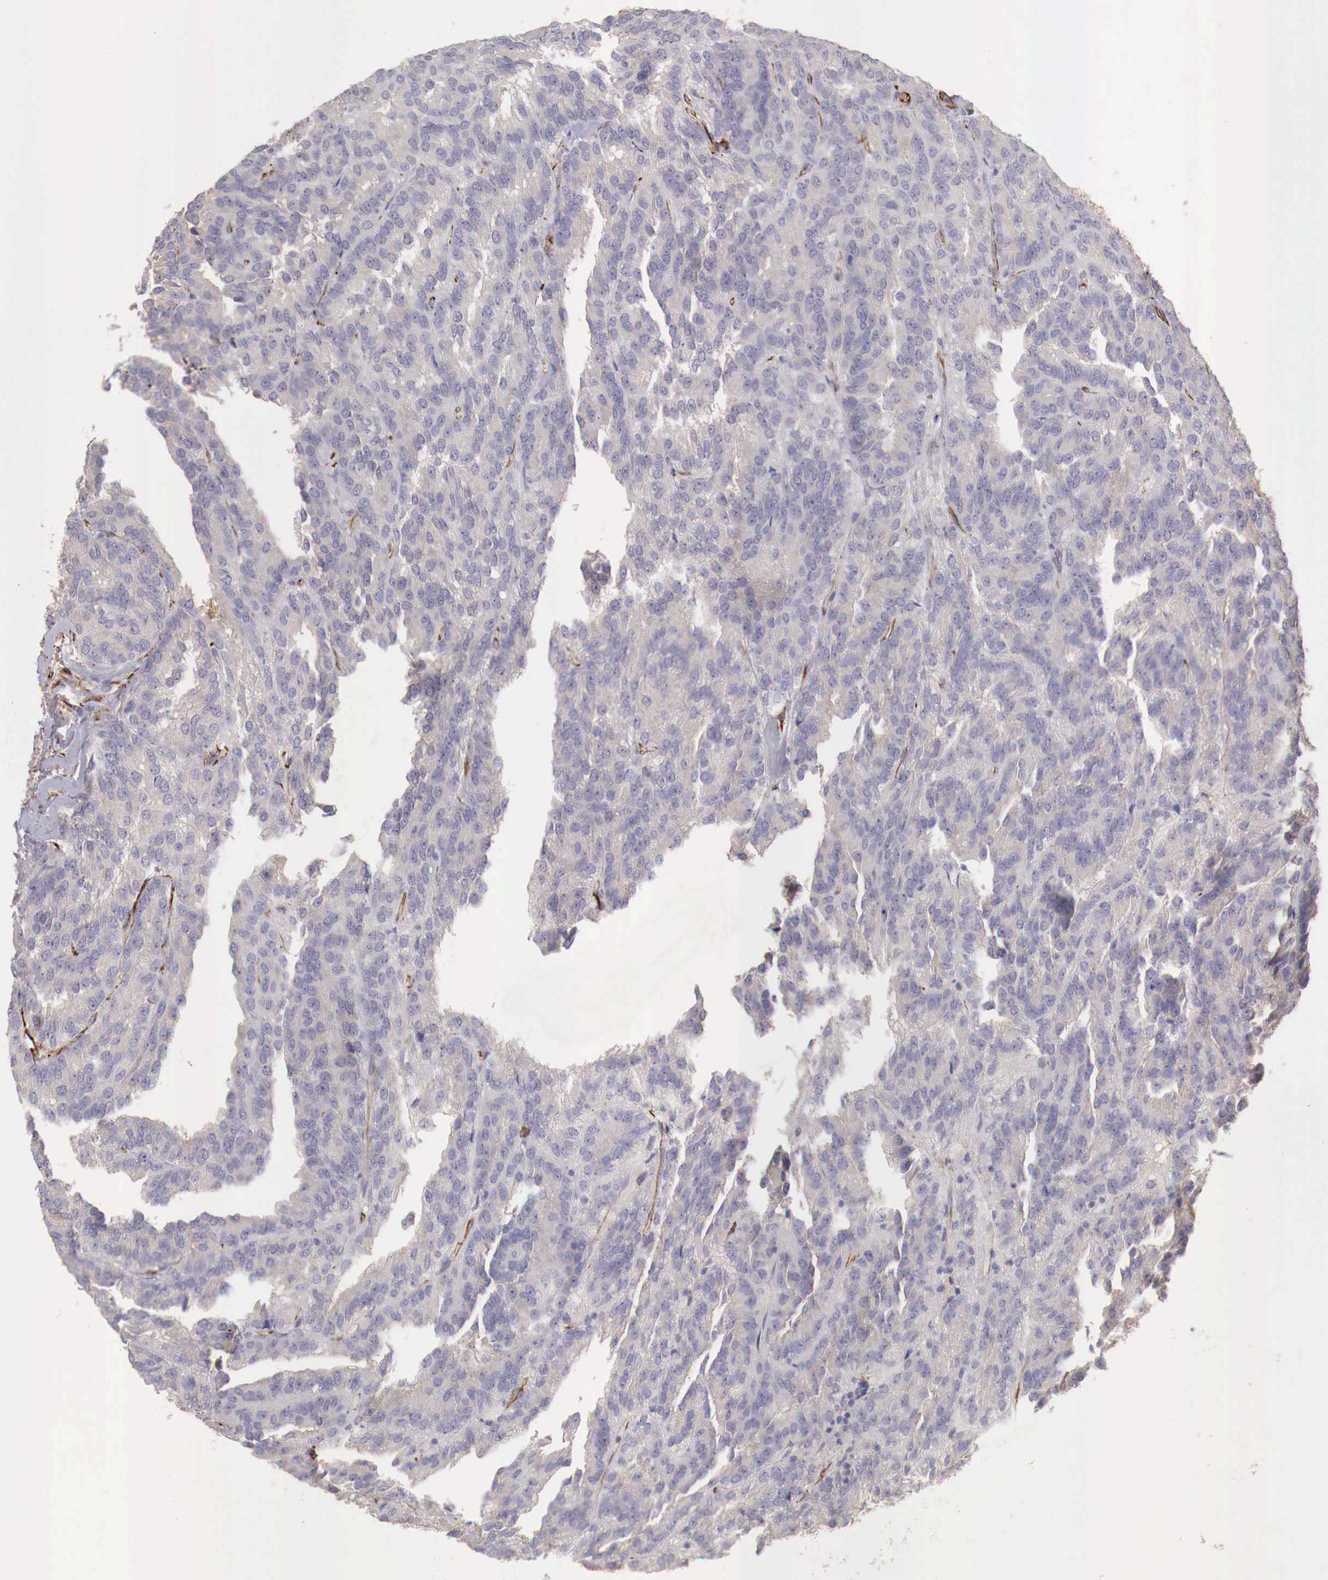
{"staining": {"intensity": "negative", "quantity": "none", "location": "none"}, "tissue": "renal cancer", "cell_type": "Tumor cells", "image_type": "cancer", "snomed": [{"axis": "morphology", "description": "Adenocarcinoma, NOS"}, {"axis": "topography", "description": "Kidney"}], "caption": "DAB (3,3'-diaminobenzidine) immunohistochemical staining of human renal cancer displays no significant staining in tumor cells. The staining was performed using DAB to visualize the protein expression in brown, while the nuclei were stained in blue with hematoxylin (Magnification: 20x).", "gene": "WT1", "patient": {"sex": "male", "age": 46}}